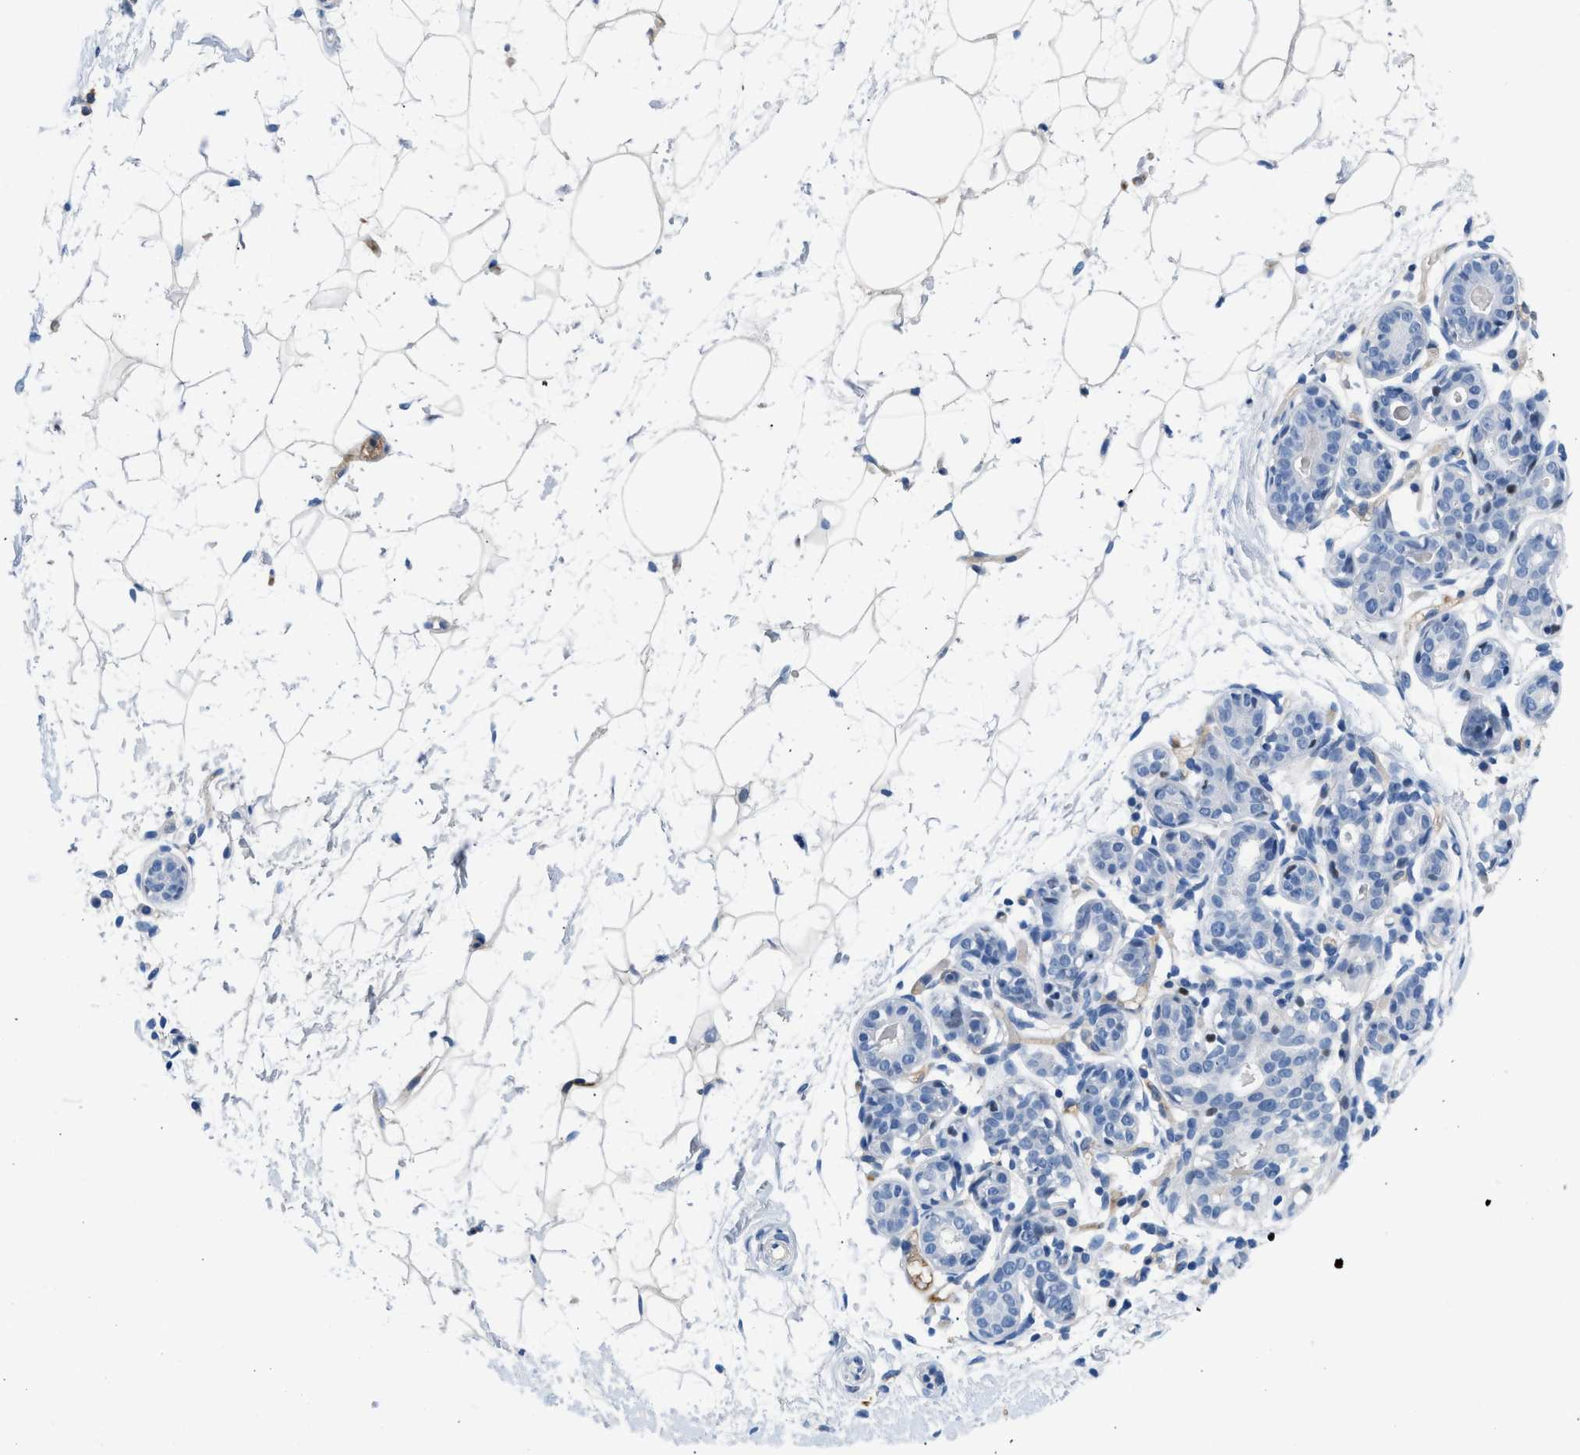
{"staining": {"intensity": "moderate", "quantity": "25%-75%", "location": "cytoplasmic/membranous"}, "tissue": "breast", "cell_type": "Adipocytes", "image_type": "normal", "snomed": [{"axis": "morphology", "description": "Normal tissue, NOS"}, {"axis": "topography", "description": "Breast"}], "caption": "An IHC image of normal tissue is shown. Protein staining in brown labels moderate cytoplasmic/membranous positivity in breast within adipocytes. Using DAB (3,3'-diaminobenzidine) (brown) and hematoxylin (blue) stains, captured at high magnification using brightfield microscopy.", "gene": "LEF1", "patient": {"sex": "female", "age": 22}}